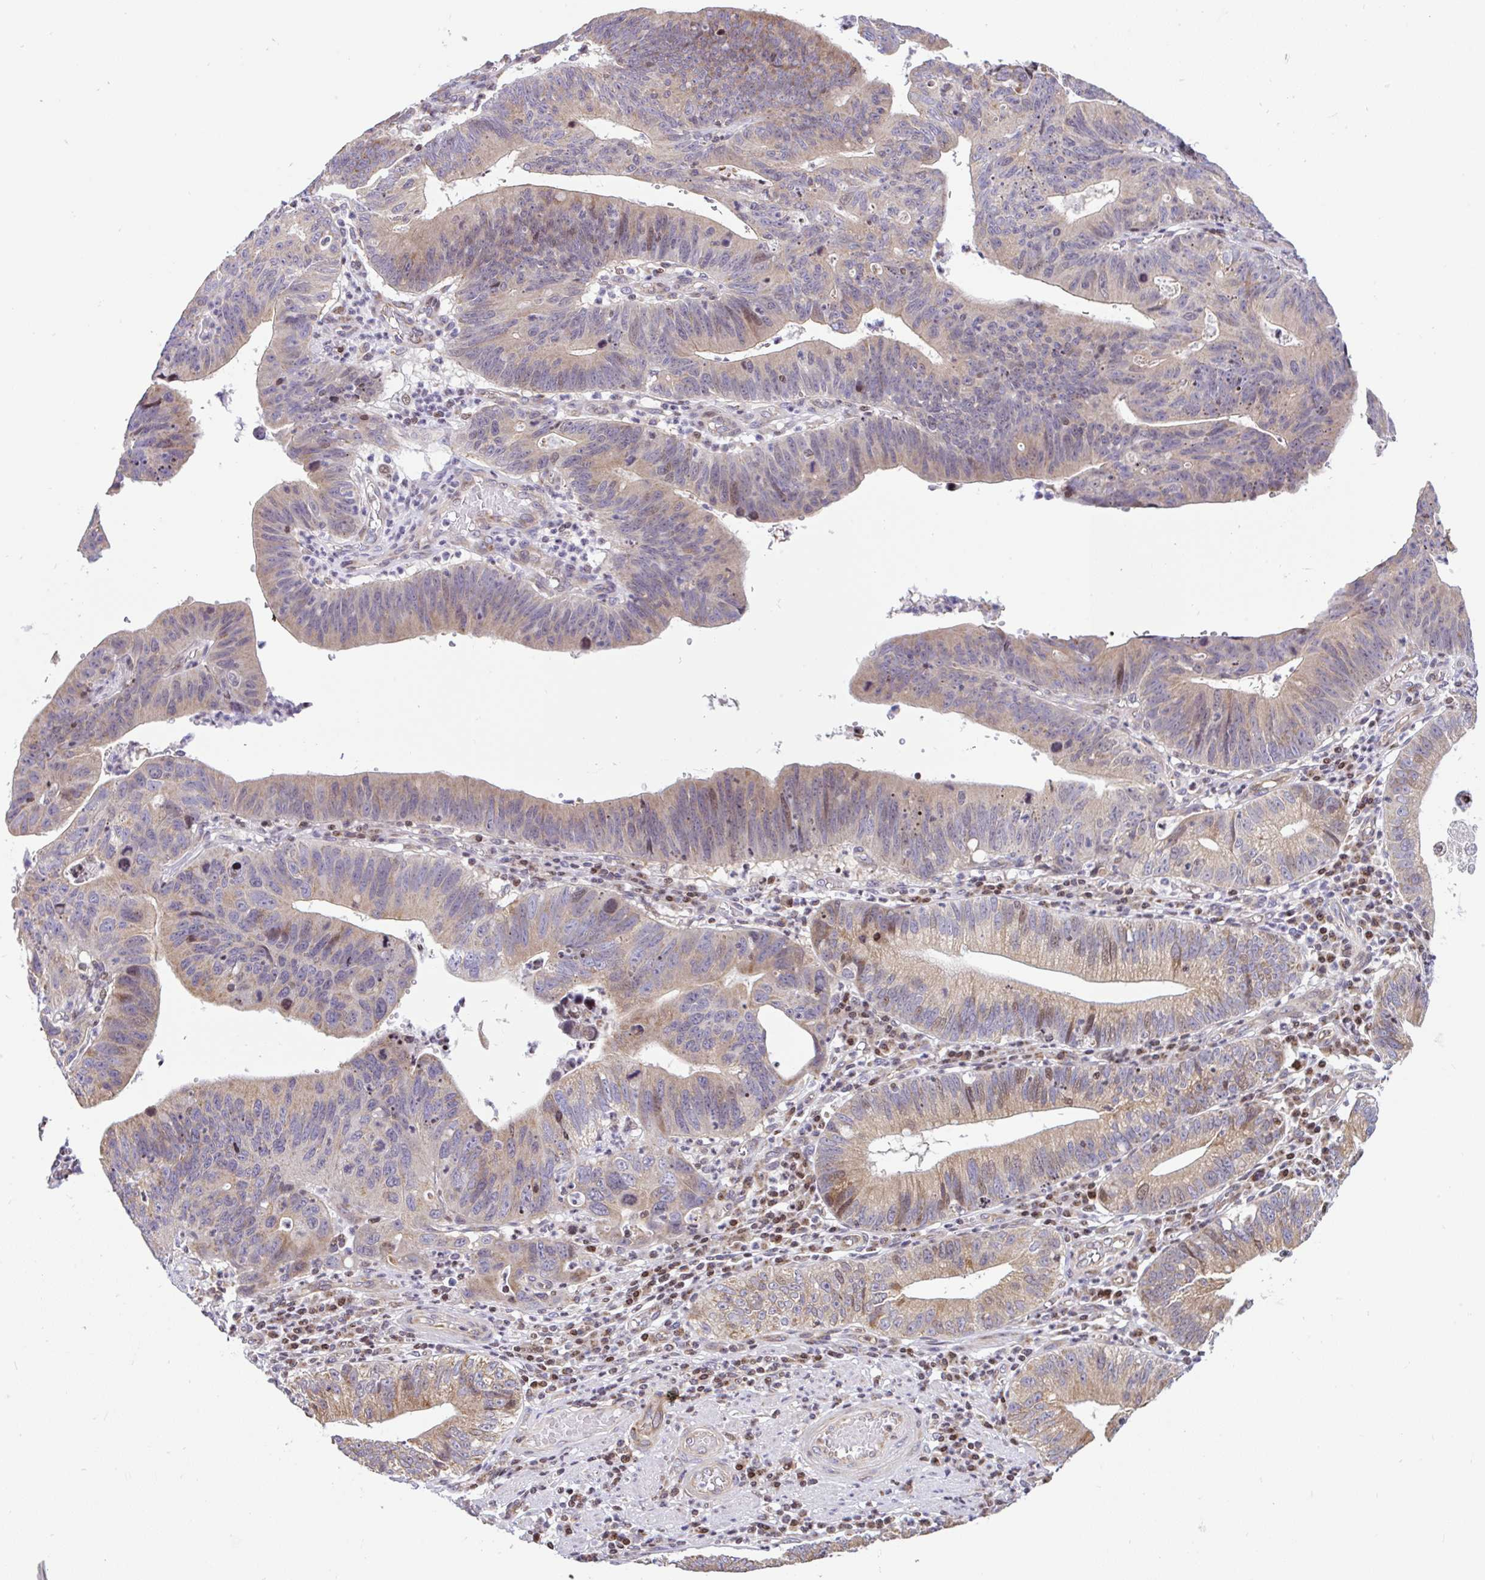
{"staining": {"intensity": "moderate", "quantity": "<25%", "location": "cytoplasmic/membranous"}, "tissue": "stomach cancer", "cell_type": "Tumor cells", "image_type": "cancer", "snomed": [{"axis": "morphology", "description": "Adenocarcinoma, NOS"}, {"axis": "topography", "description": "Stomach"}], "caption": "Tumor cells show moderate cytoplasmic/membranous expression in about <25% of cells in stomach cancer (adenocarcinoma).", "gene": "FIGNL1", "patient": {"sex": "male", "age": 59}}